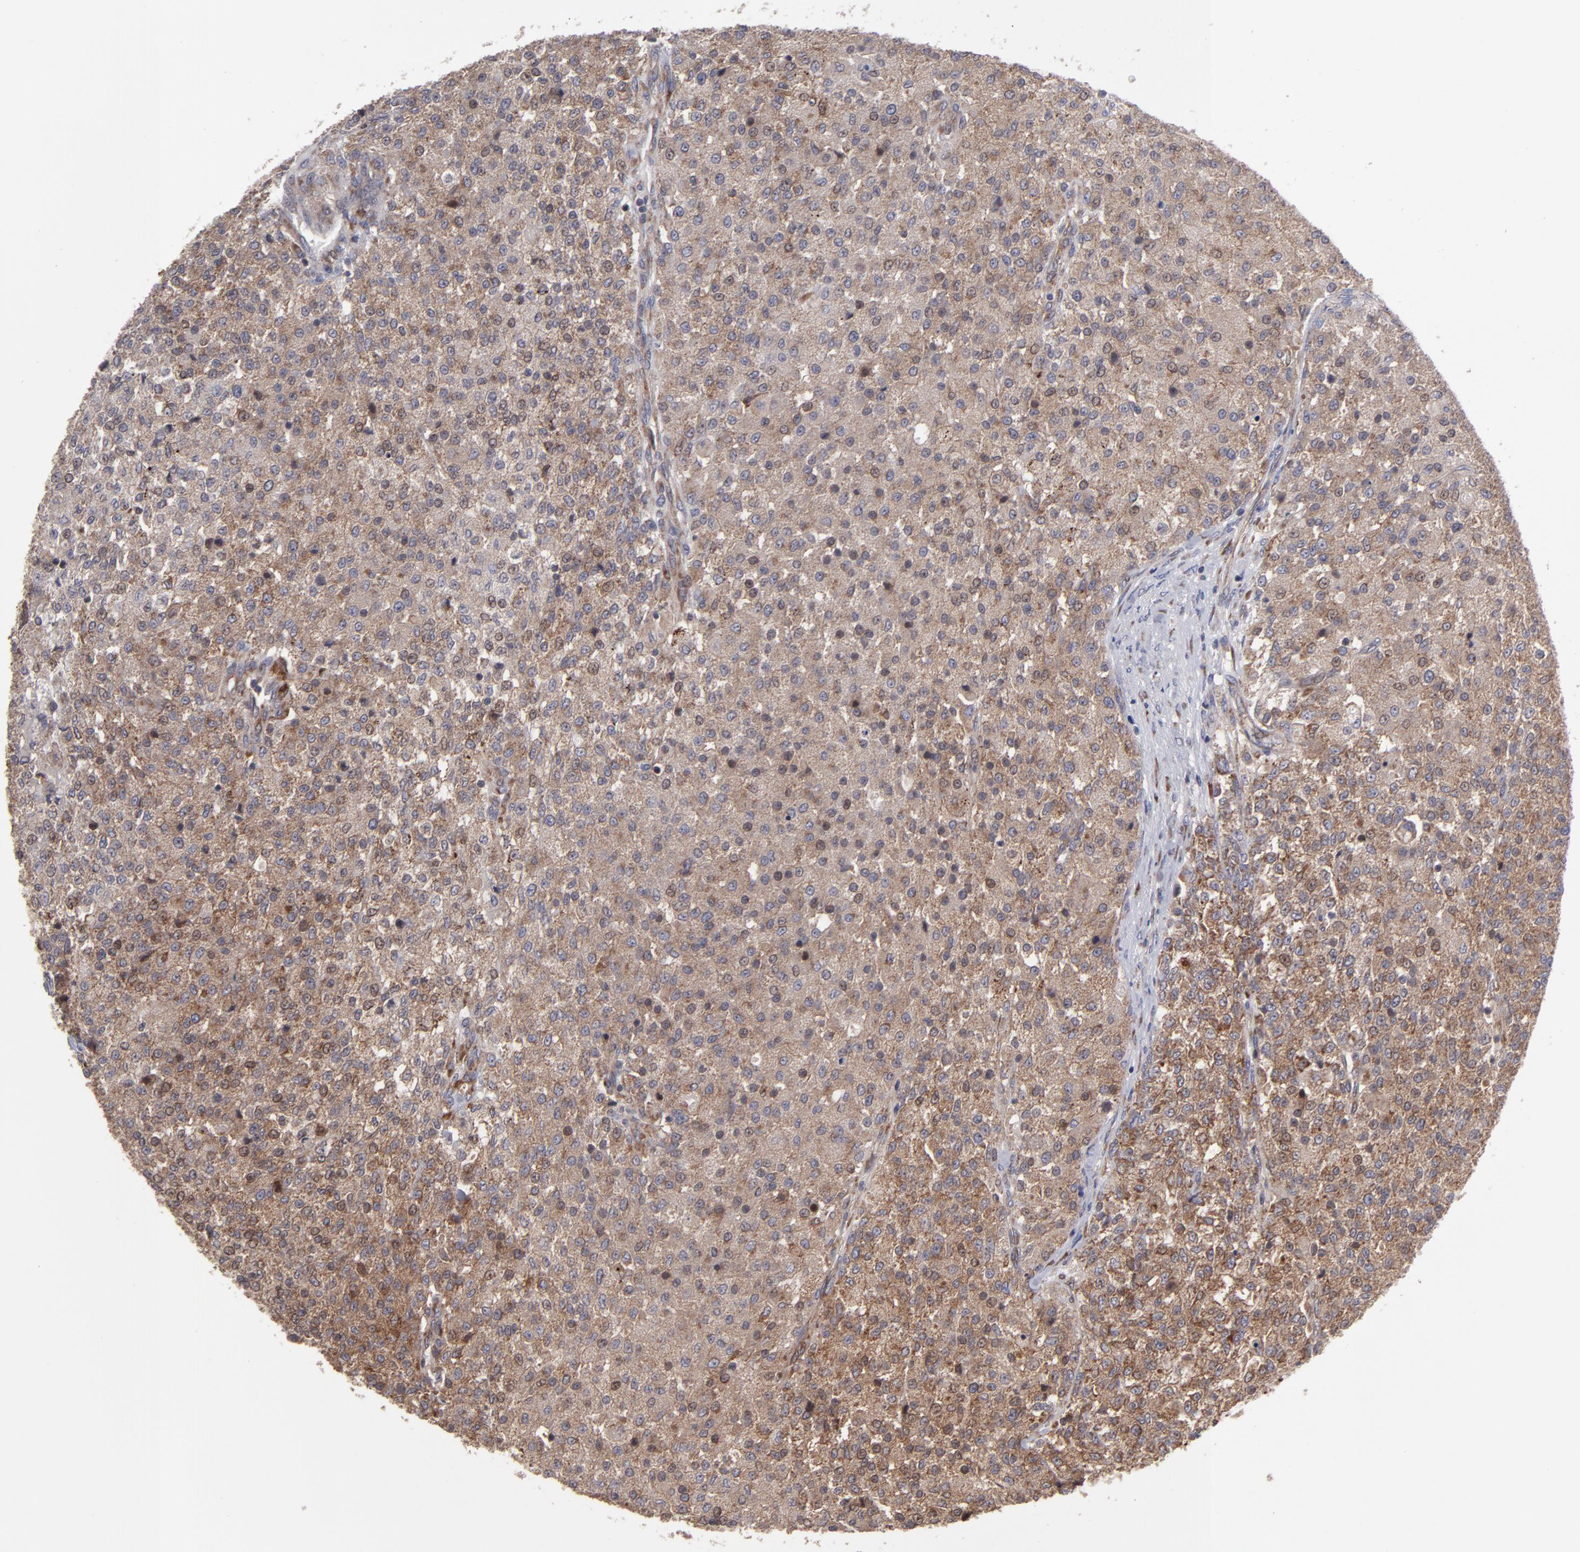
{"staining": {"intensity": "moderate", "quantity": ">75%", "location": "cytoplasmic/membranous"}, "tissue": "testis cancer", "cell_type": "Tumor cells", "image_type": "cancer", "snomed": [{"axis": "morphology", "description": "Seminoma, NOS"}, {"axis": "topography", "description": "Testis"}], "caption": "Testis seminoma stained with IHC exhibits moderate cytoplasmic/membranous positivity in approximately >75% of tumor cells.", "gene": "SND1", "patient": {"sex": "male", "age": 59}}